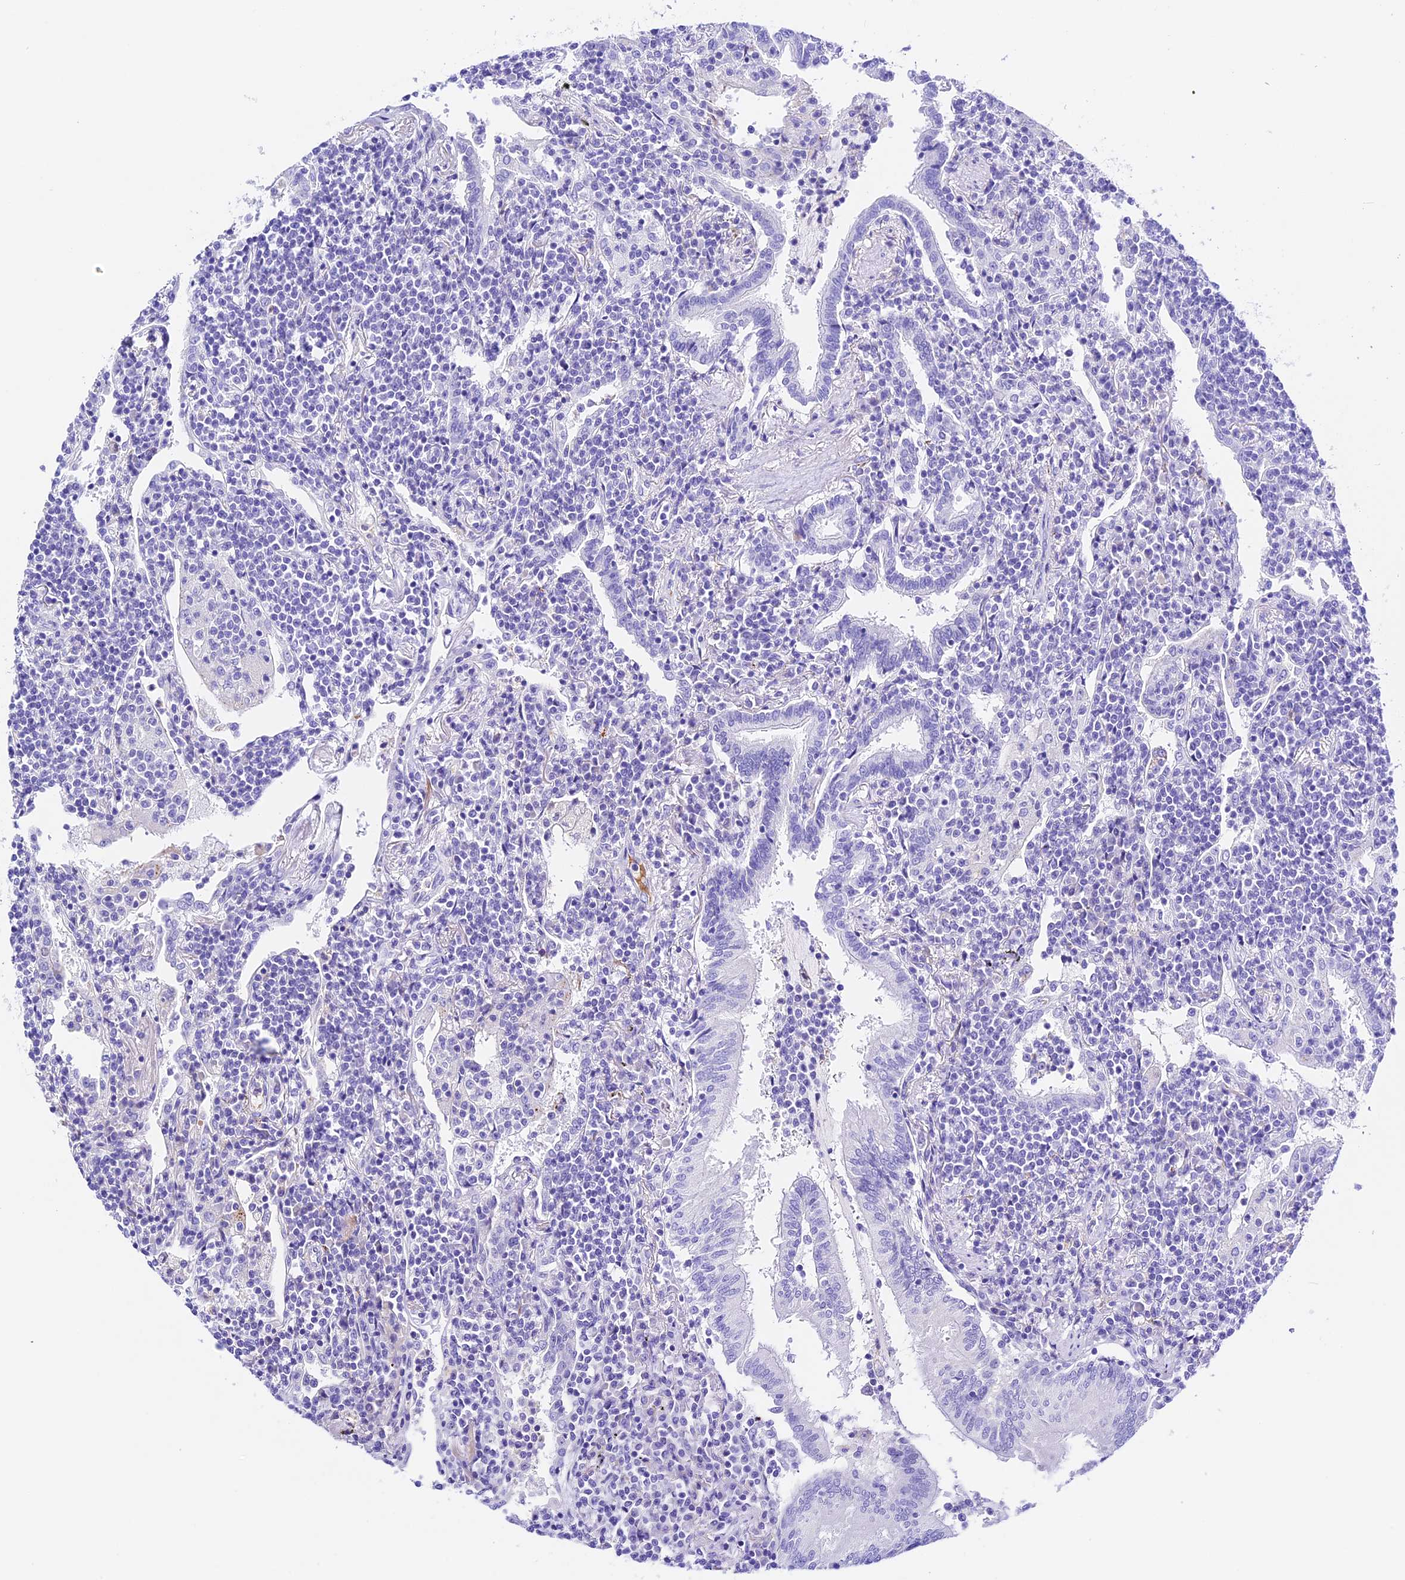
{"staining": {"intensity": "negative", "quantity": "none", "location": "none"}, "tissue": "lymphoma", "cell_type": "Tumor cells", "image_type": "cancer", "snomed": [{"axis": "morphology", "description": "Malignant lymphoma, non-Hodgkin's type, Low grade"}, {"axis": "topography", "description": "Lung"}], "caption": "Immunohistochemistry (IHC) histopathology image of human lymphoma stained for a protein (brown), which shows no staining in tumor cells.", "gene": "PSG11", "patient": {"sex": "female", "age": 71}}